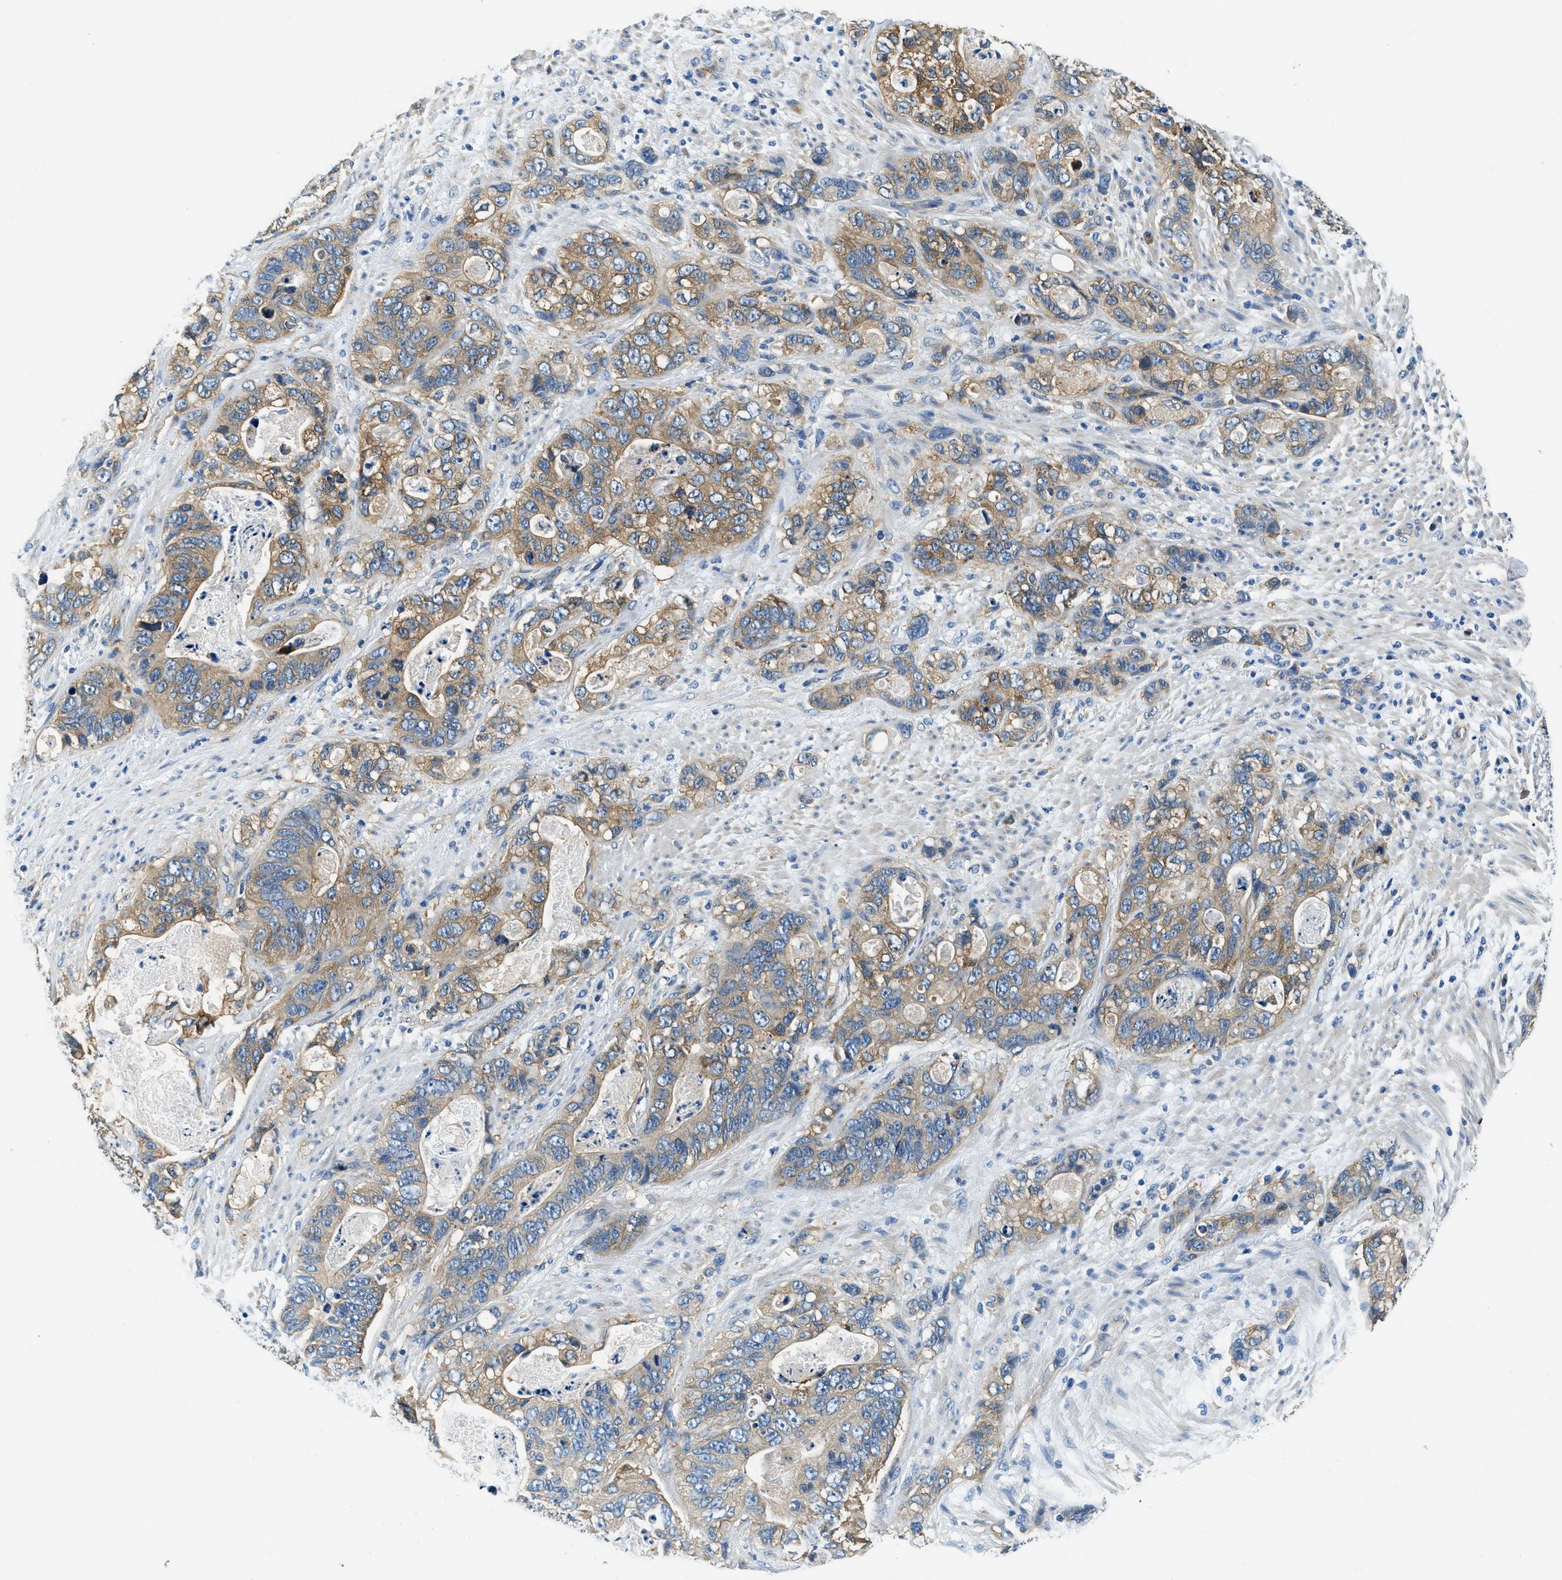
{"staining": {"intensity": "moderate", "quantity": ">75%", "location": "cytoplasmic/membranous"}, "tissue": "stomach cancer", "cell_type": "Tumor cells", "image_type": "cancer", "snomed": [{"axis": "morphology", "description": "Normal tissue, NOS"}, {"axis": "morphology", "description": "Adenocarcinoma, NOS"}, {"axis": "topography", "description": "Stomach"}], "caption": "Protein analysis of stomach adenocarcinoma tissue exhibits moderate cytoplasmic/membranous staining in about >75% of tumor cells.", "gene": "TWF1", "patient": {"sex": "female", "age": 89}}